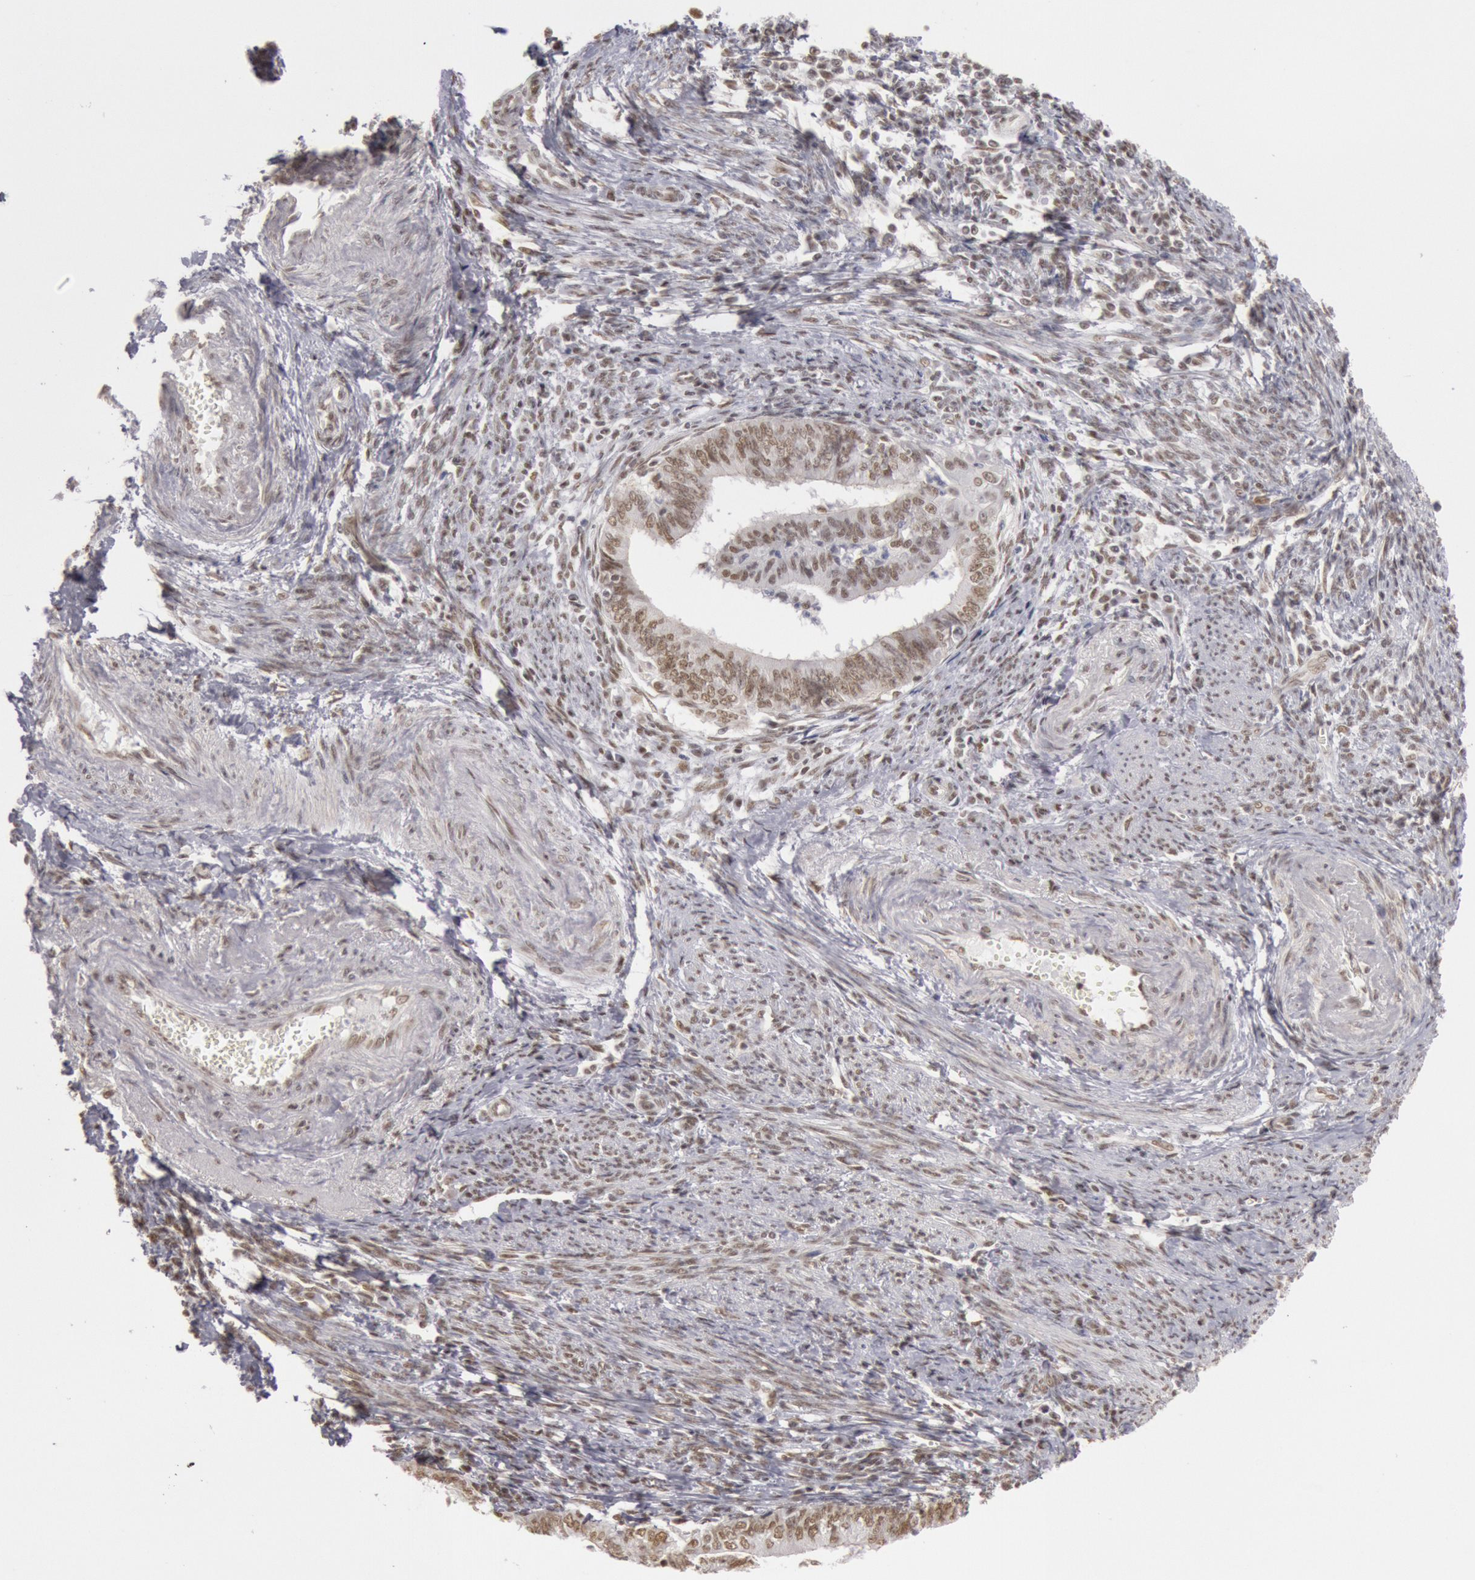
{"staining": {"intensity": "moderate", "quantity": "25%-75%", "location": "nuclear"}, "tissue": "endometrial cancer", "cell_type": "Tumor cells", "image_type": "cancer", "snomed": [{"axis": "morphology", "description": "Adenocarcinoma, NOS"}, {"axis": "topography", "description": "Endometrium"}], "caption": "High-power microscopy captured an immunohistochemistry (IHC) image of adenocarcinoma (endometrial), revealing moderate nuclear expression in about 25%-75% of tumor cells.", "gene": "ESS2", "patient": {"sex": "female", "age": 66}}